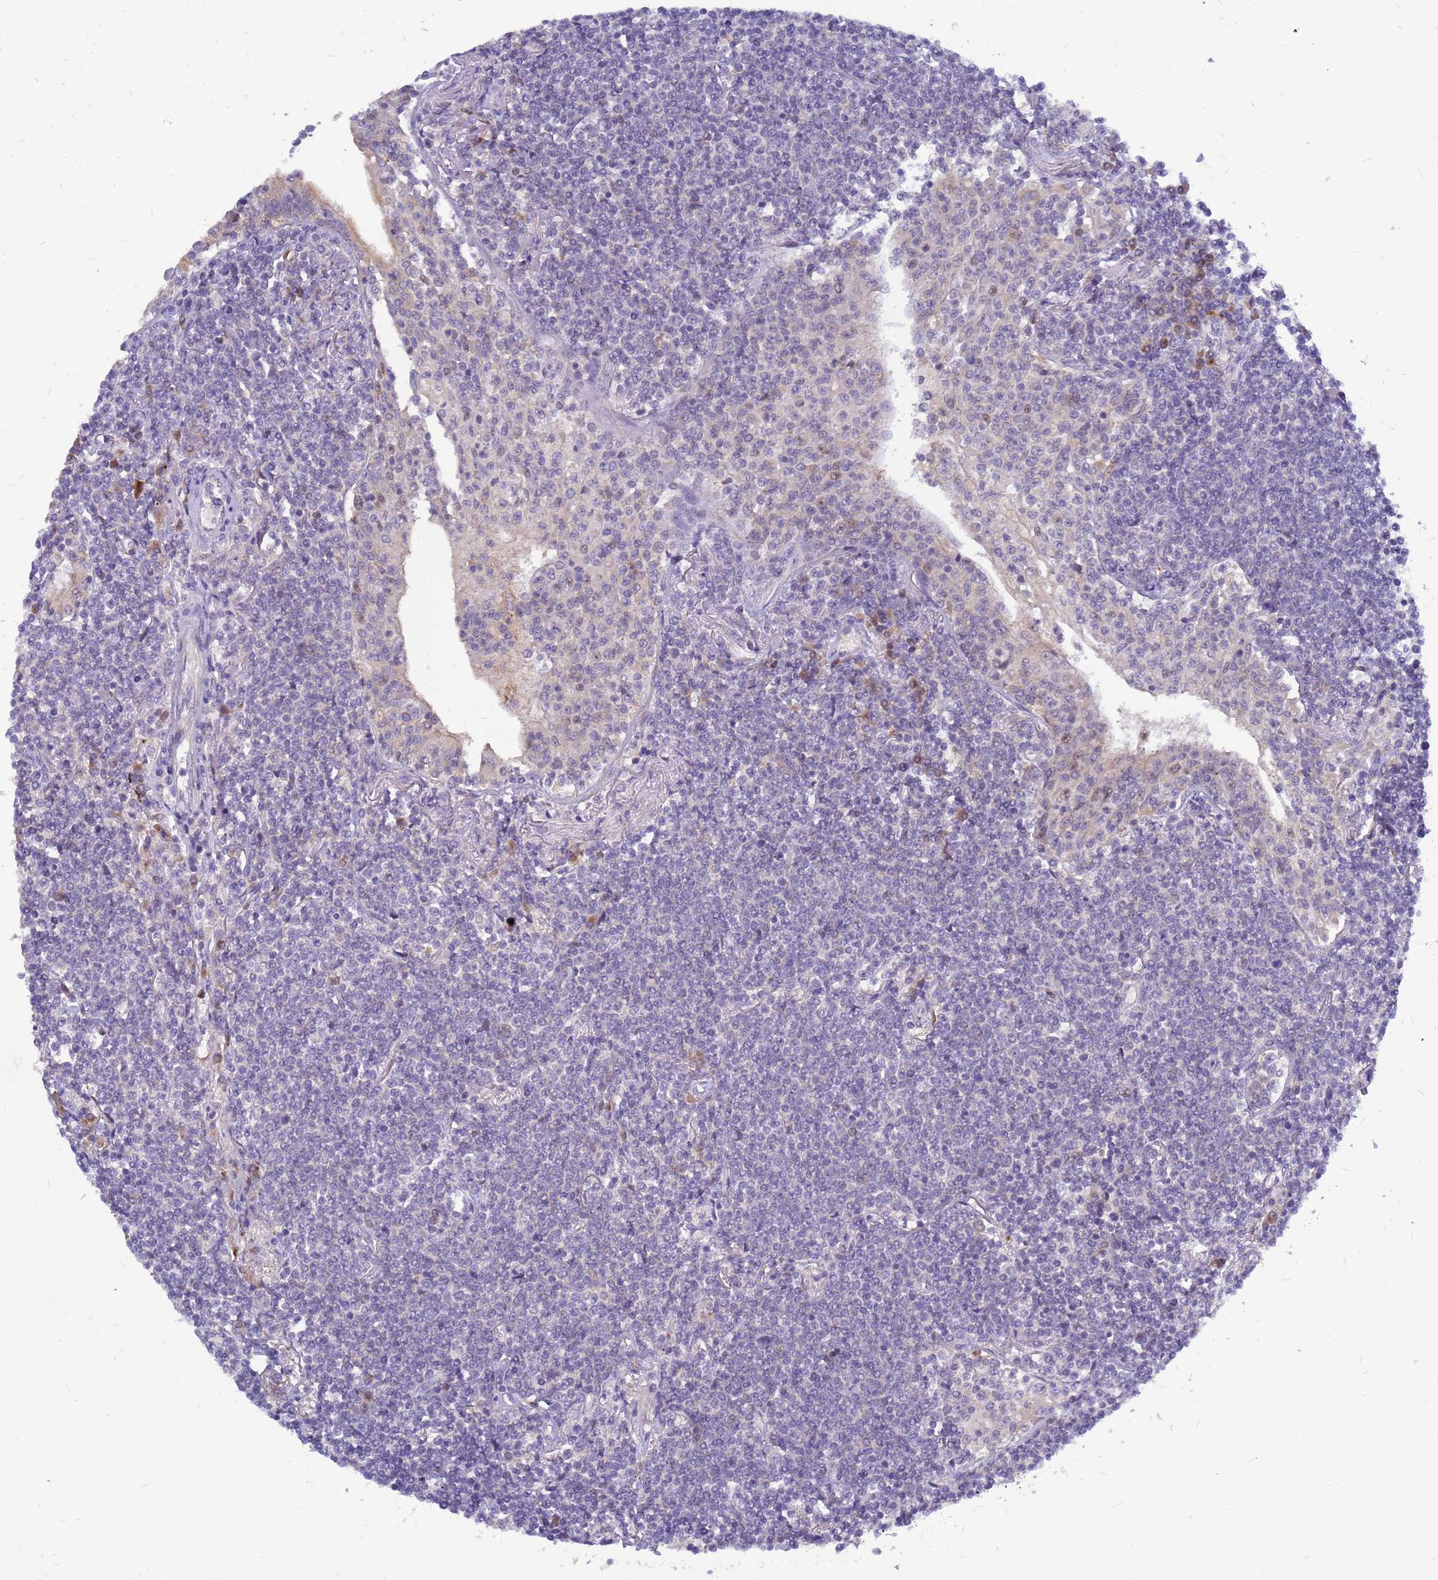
{"staining": {"intensity": "negative", "quantity": "none", "location": "none"}, "tissue": "lymphoma", "cell_type": "Tumor cells", "image_type": "cancer", "snomed": [{"axis": "morphology", "description": "Malignant lymphoma, non-Hodgkin's type, Low grade"}, {"axis": "topography", "description": "Lung"}], "caption": "A high-resolution image shows immunohistochemistry (IHC) staining of lymphoma, which demonstrates no significant expression in tumor cells.", "gene": "SRGAP3", "patient": {"sex": "female", "age": 71}}